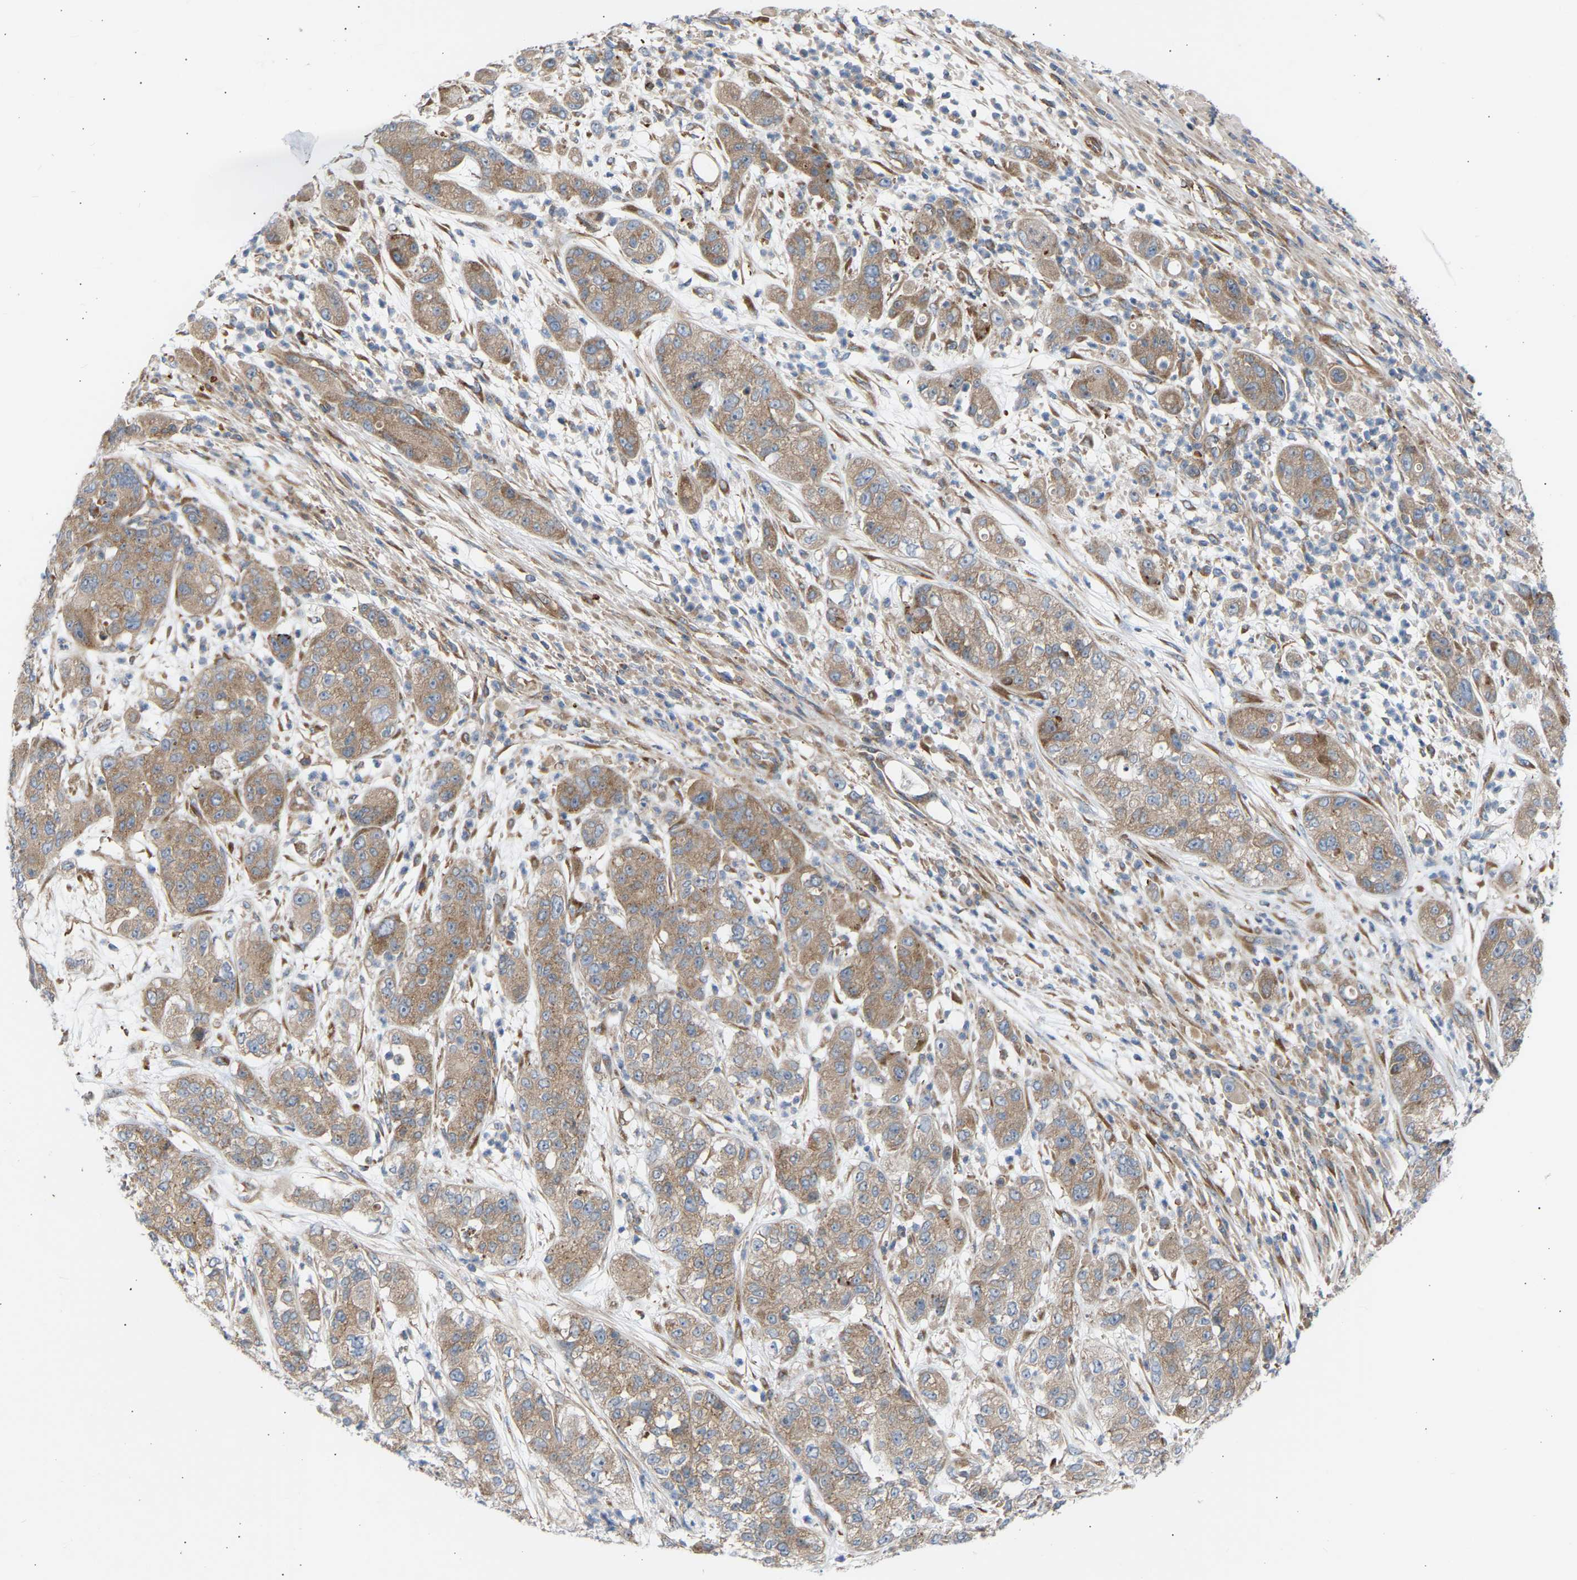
{"staining": {"intensity": "moderate", "quantity": ">75%", "location": "cytoplasmic/membranous"}, "tissue": "pancreatic cancer", "cell_type": "Tumor cells", "image_type": "cancer", "snomed": [{"axis": "morphology", "description": "Adenocarcinoma, NOS"}, {"axis": "topography", "description": "Pancreas"}], "caption": "The photomicrograph displays immunohistochemical staining of pancreatic adenocarcinoma. There is moderate cytoplasmic/membranous expression is identified in about >75% of tumor cells. The staining was performed using DAB, with brown indicating positive protein expression. Nuclei are stained blue with hematoxylin.", "gene": "GCN1", "patient": {"sex": "female", "age": 78}}